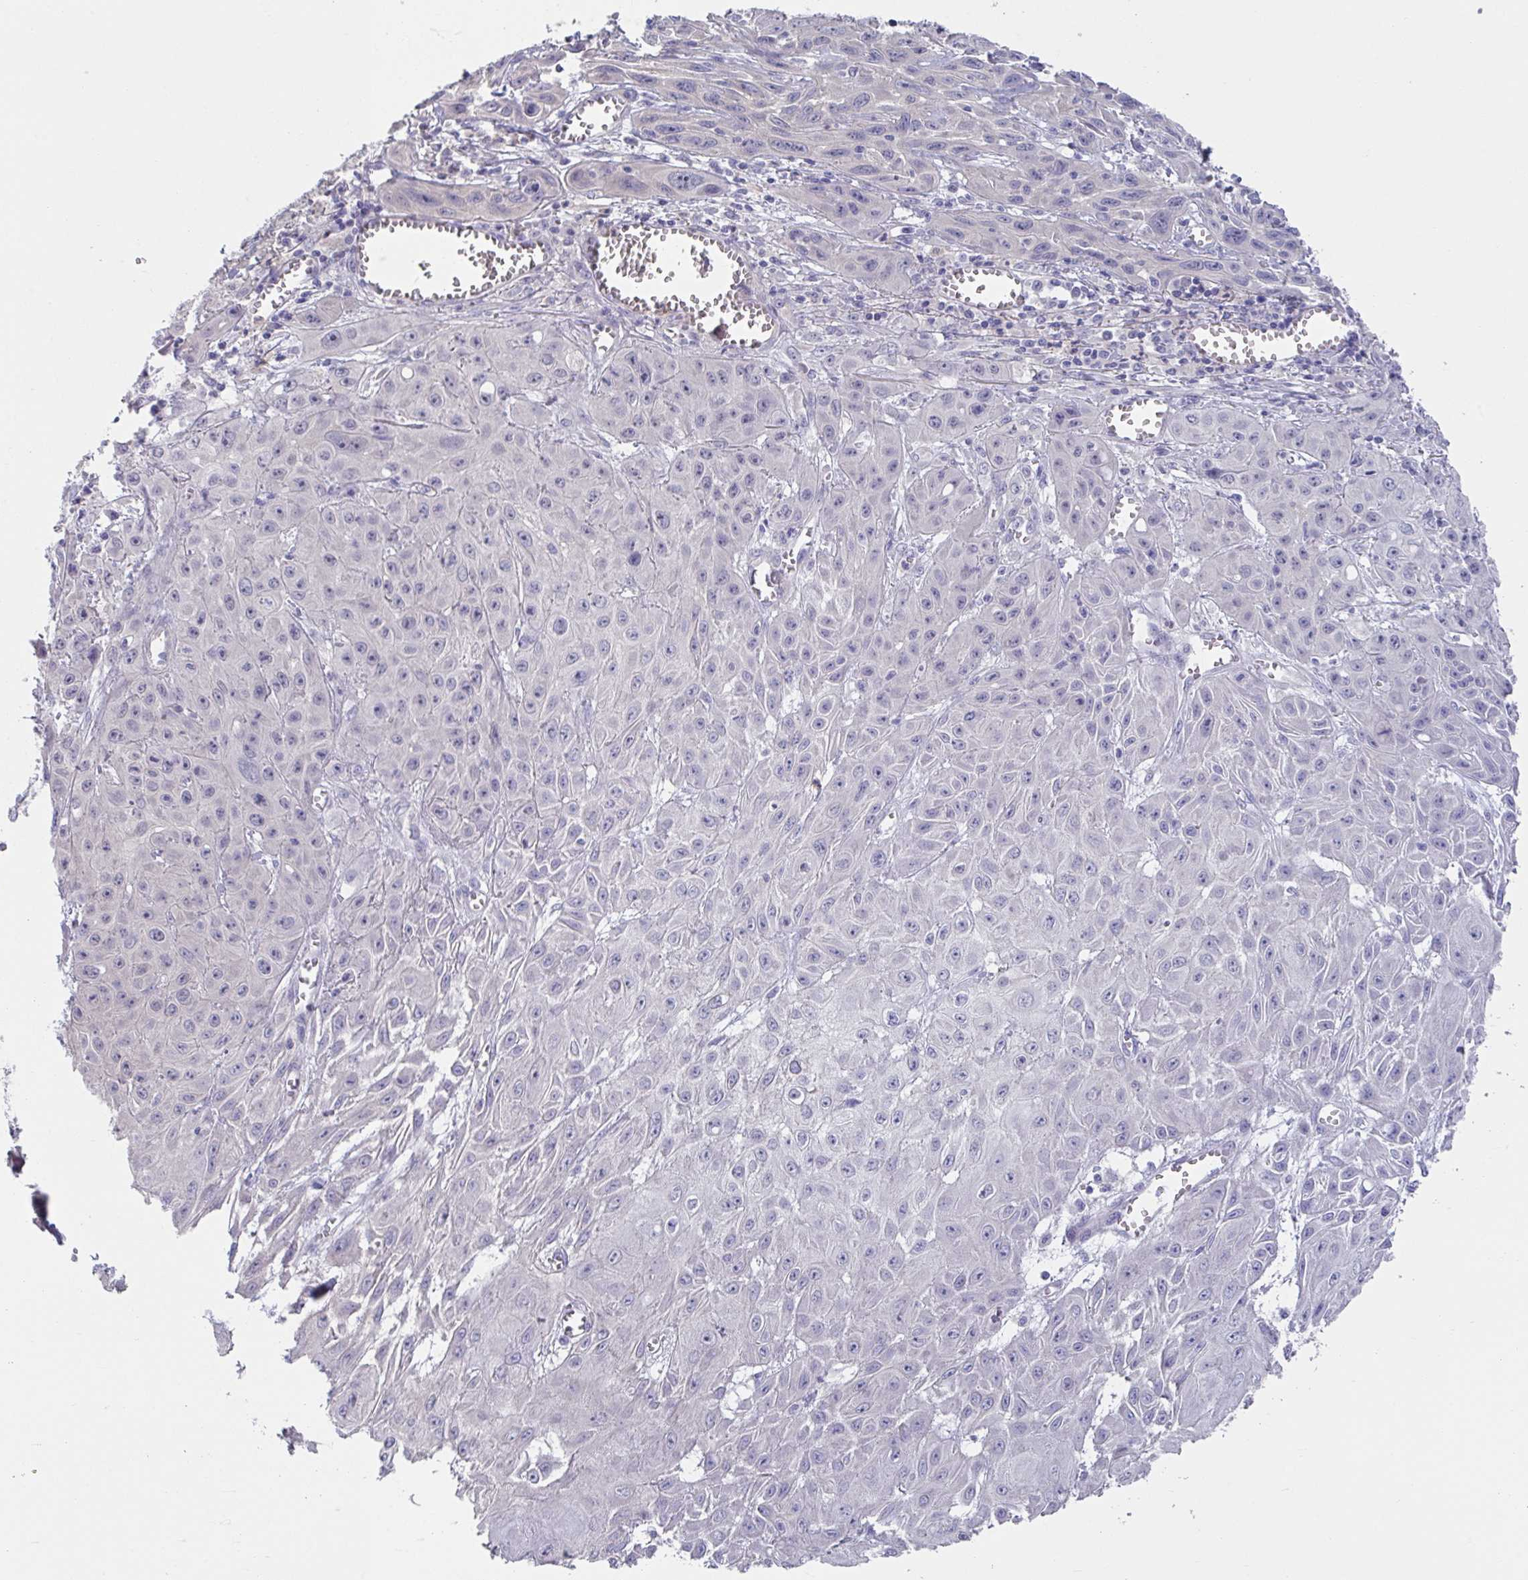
{"staining": {"intensity": "negative", "quantity": "none", "location": "none"}, "tissue": "skin cancer", "cell_type": "Tumor cells", "image_type": "cancer", "snomed": [{"axis": "morphology", "description": "Squamous cell carcinoma, NOS"}, {"axis": "topography", "description": "Skin"}, {"axis": "topography", "description": "Vulva"}], "caption": "Tumor cells are negative for brown protein staining in skin squamous cell carcinoma.", "gene": "CXCR1", "patient": {"sex": "female", "age": 71}}